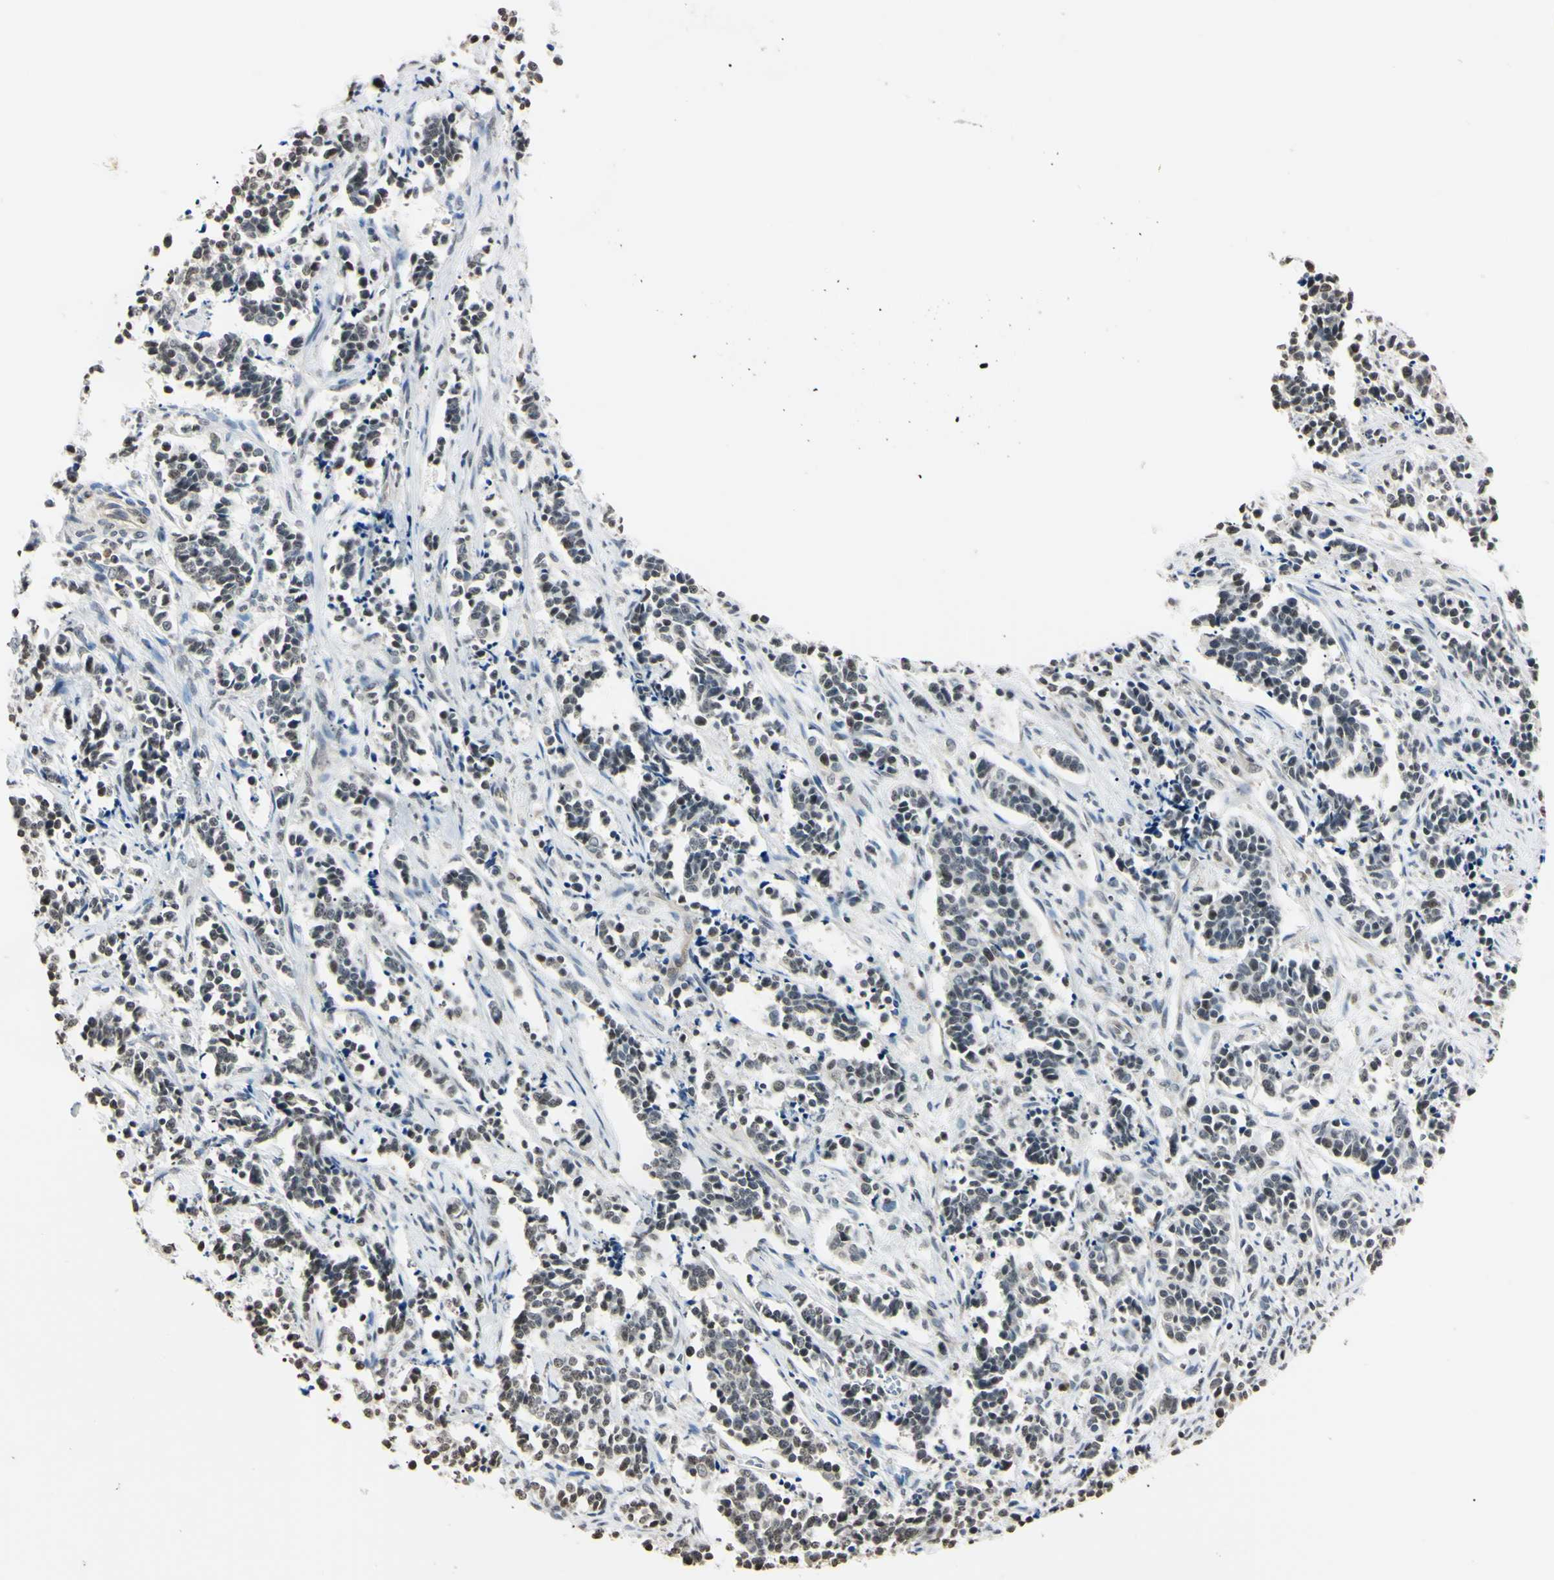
{"staining": {"intensity": "weak", "quantity": "<25%", "location": "nuclear"}, "tissue": "cervical cancer", "cell_type": "Tumor cells", "image_type": "cancer", "snomed": [{"axis": "morphology", "description": "Normal tissue, NOS"}, {"axis": "morphology", "description": "Squamous cell carcinoma, NOS"}, {"axis": "topography", "description": "Cervix"}], "caption": "Tumor cells show no significant expression in cervical squamous cell carcinoma.", "gene": "CDC45", "patient": {"sex": "female", "age": 35}}